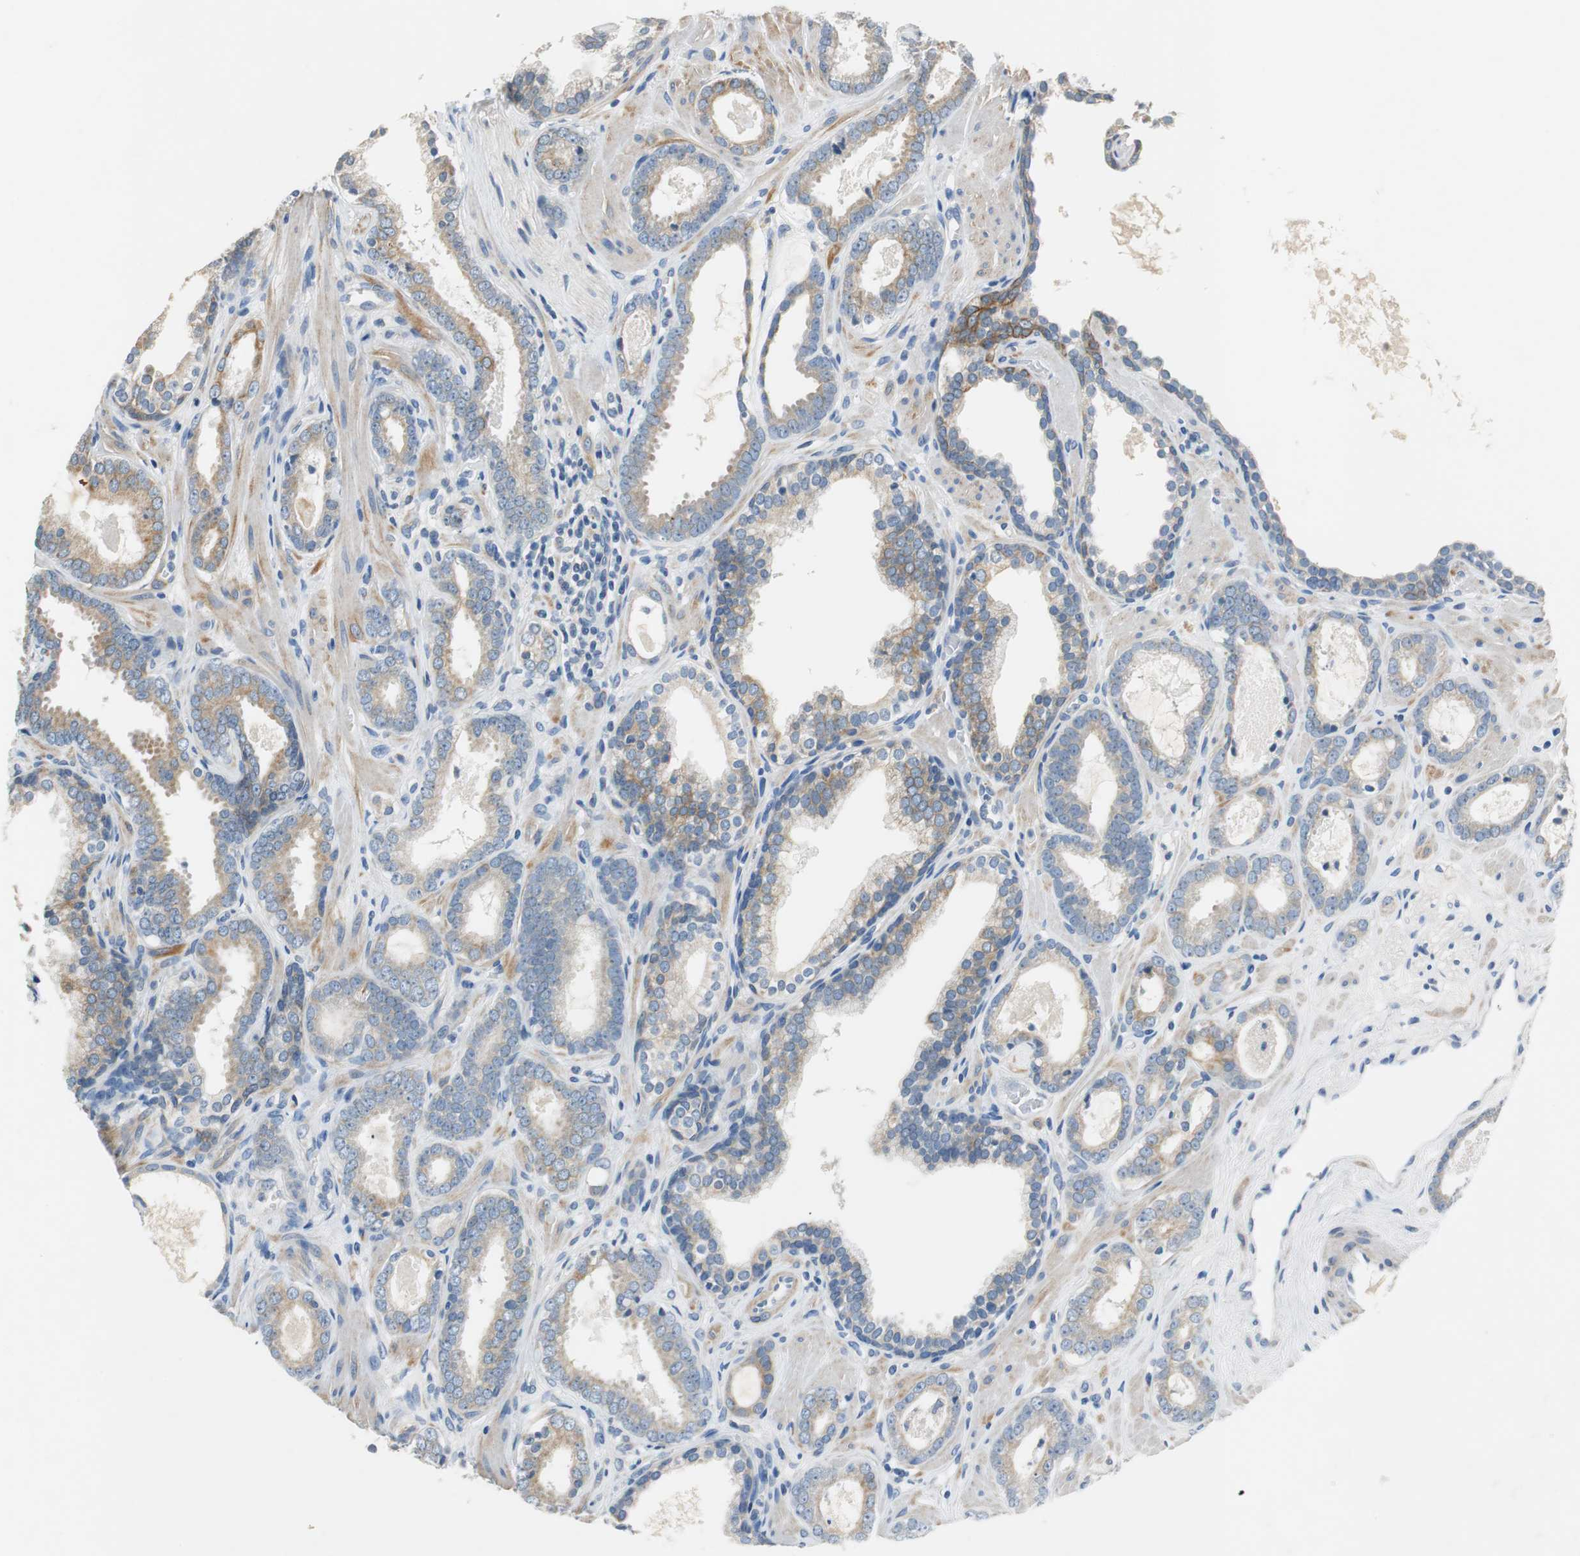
{"staining": {"intensity": "moderate", "quantity": ">75%", "location": "cytoplasmic/membranous"}, "tissue": "prostate cancer", "cell_type": "Tumor cells", "image_type": "cancer", "snomed": [{"axis": "morphology", "description": "Adenocarcinoma, Low grade"}, {"axis": "topography", "description": "Prostate"}], "caption": "Approximately >75% of tumor cells in prostate cancer show moderate cytoplasmic/membranous protein expression as visualized by brown immunohistochemical staining.", "gene": "FADS2", "patient": {"sex": "male", "age": 57}}